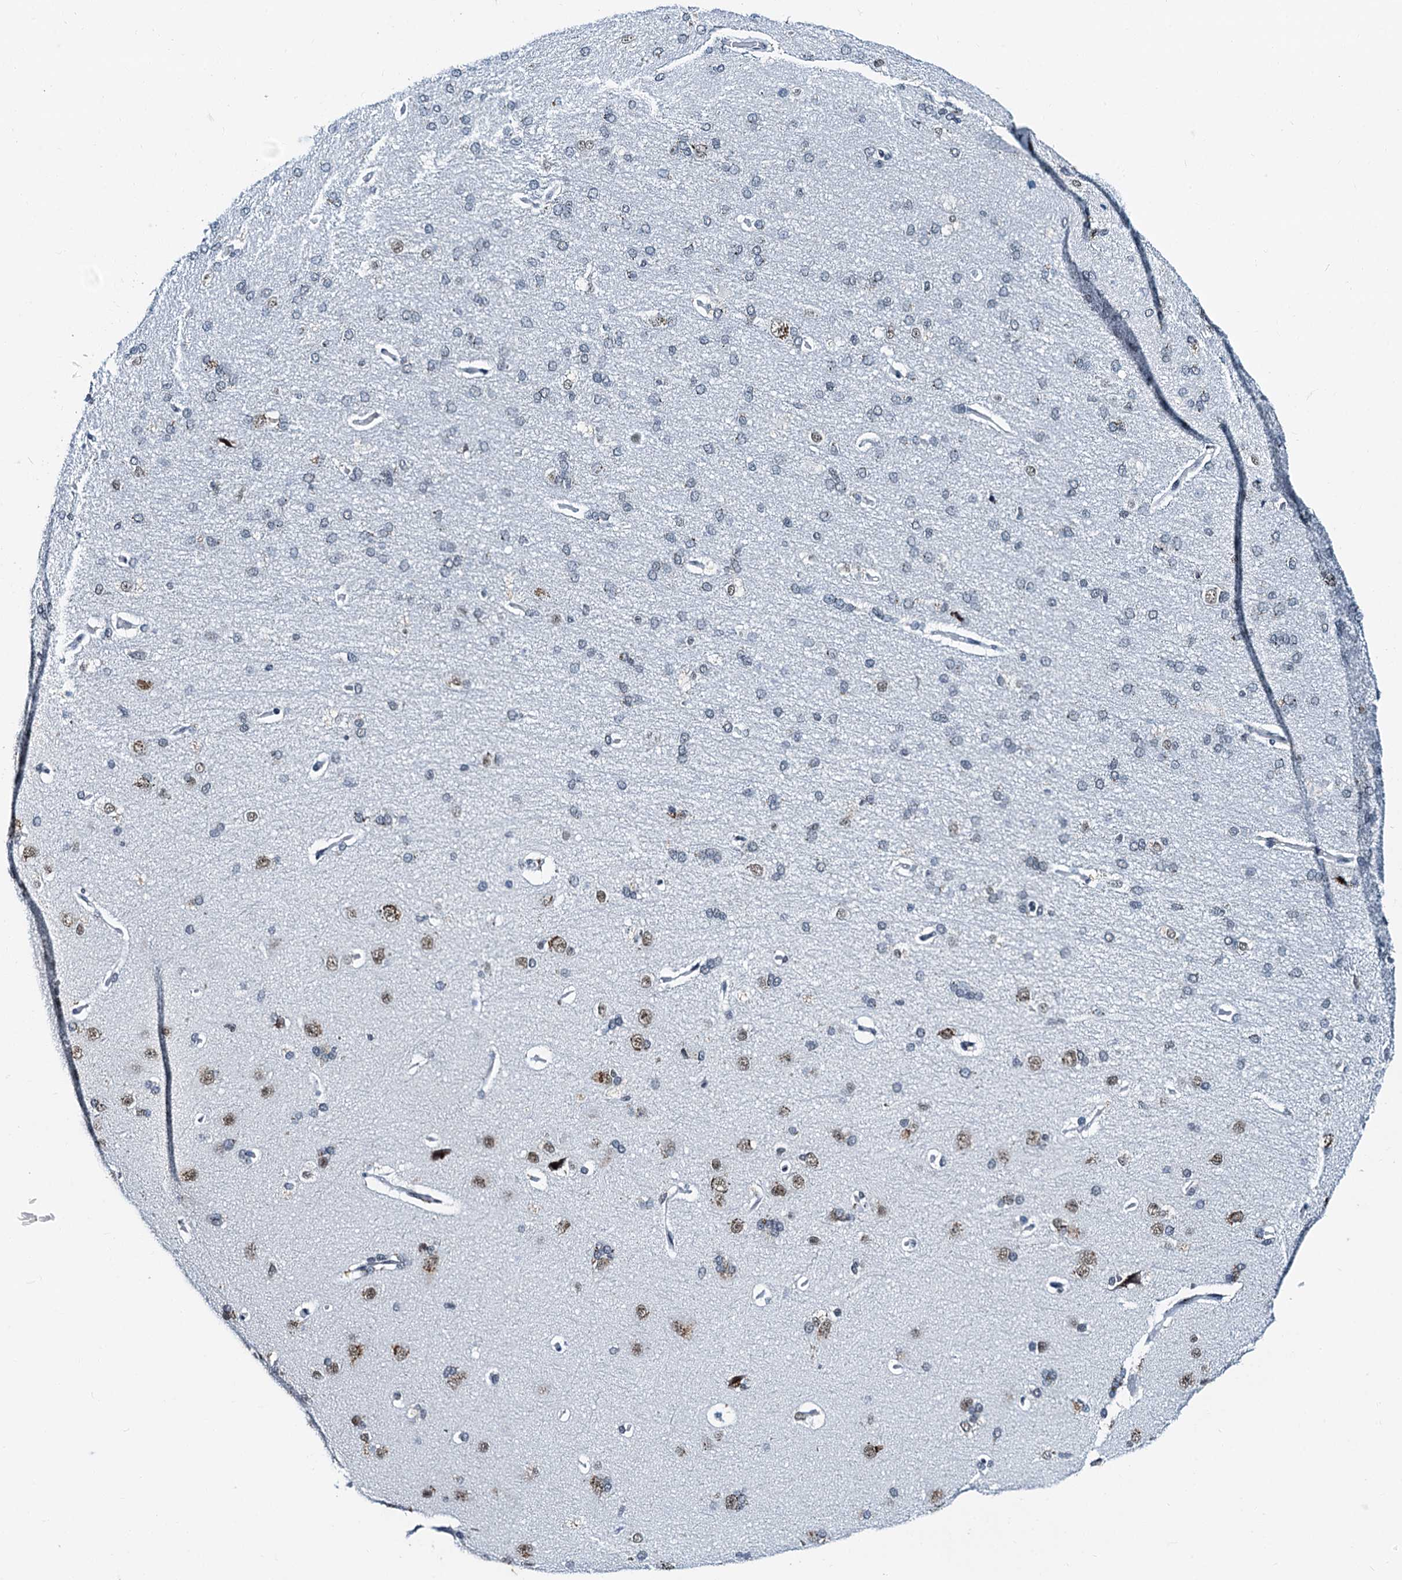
{"staining": {"intensity": "moderate", "quantity": "25%-75%", "location": "nuclear"}, "tissue": "cerebral cortex", "cell_type": "Endothelial cells", "image_type": "normal", "snomed": [{"axis": "morphology", "description": "Normal tissue, NOS"}, {"axis": "topography", "description": "Cerebral cortex"}], "caption": "Immunohistochemistry micrograph of benign human cerebral cortex stained for a protein (brown), which shows medium levels of moderate nuclear expression in approximately 25%-75% of endothelial cells.", "gene": "SNRPD1", "patient": {"sex": "male", "age": 62}}